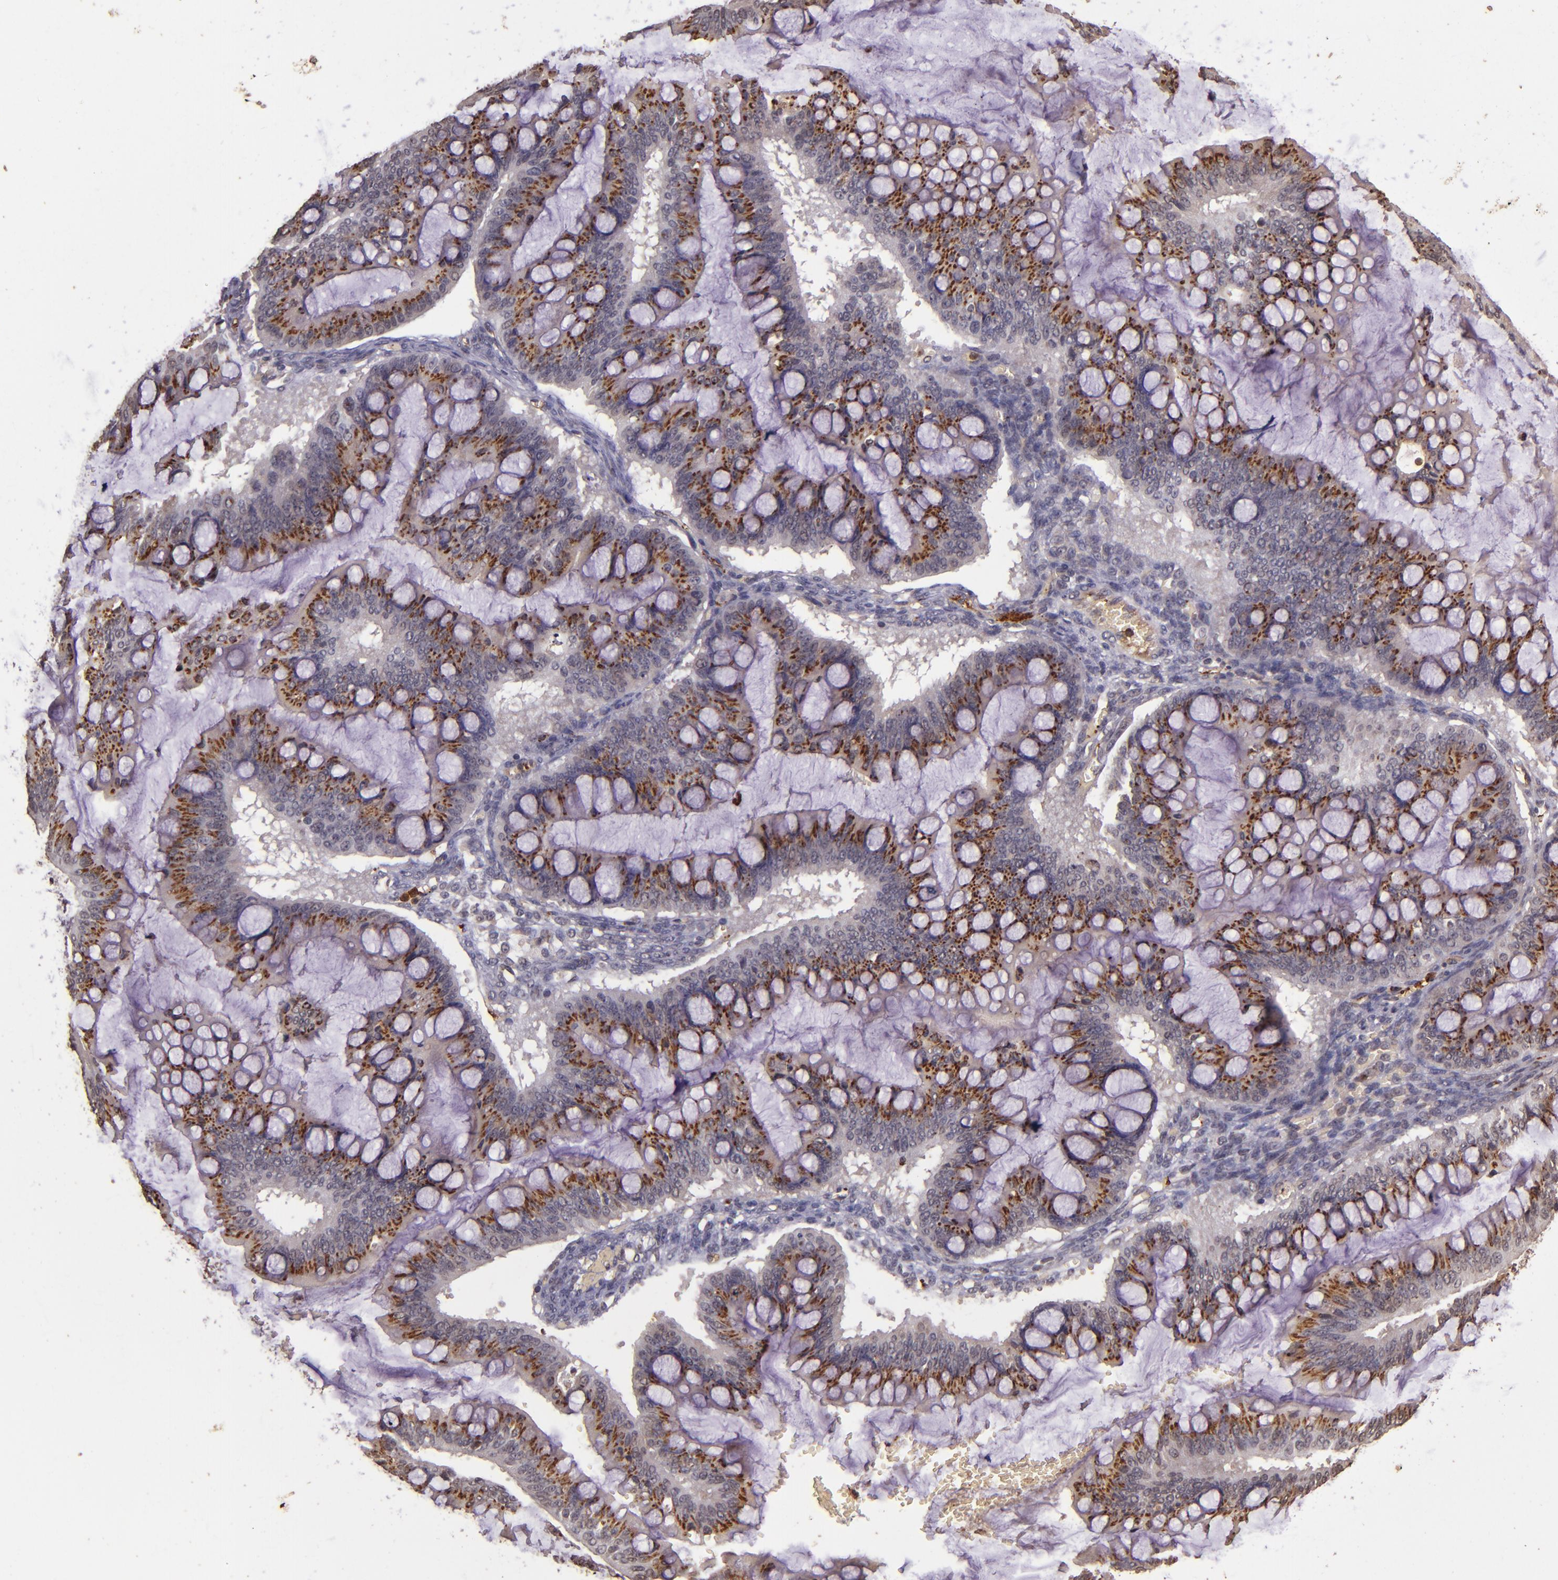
{"staining": {"intensity": "moderate", "quantity": "25%-75%", "location": "cytoplasmic/membranous"}, "tissue": "ovarian cancer", "cell_type": "Tumor cells", "image_type": "cancer", "snomed": [{"axis": "morphology", "description": "Cystadenocarcinoma, mucinous, NOS"}, {"axis": "topography", "description": "Ovary"}], "caption": "Immunohistochemical staining of human mucinous cystadenocarcinoma (ovarian) demonstrates medium levels of moderate cytoplasmic/membranous protein staining in approximately 25%-75% of tumor cells.", "gene": "SLC2A3", "patient": {"sex": "female", "age": 73}}